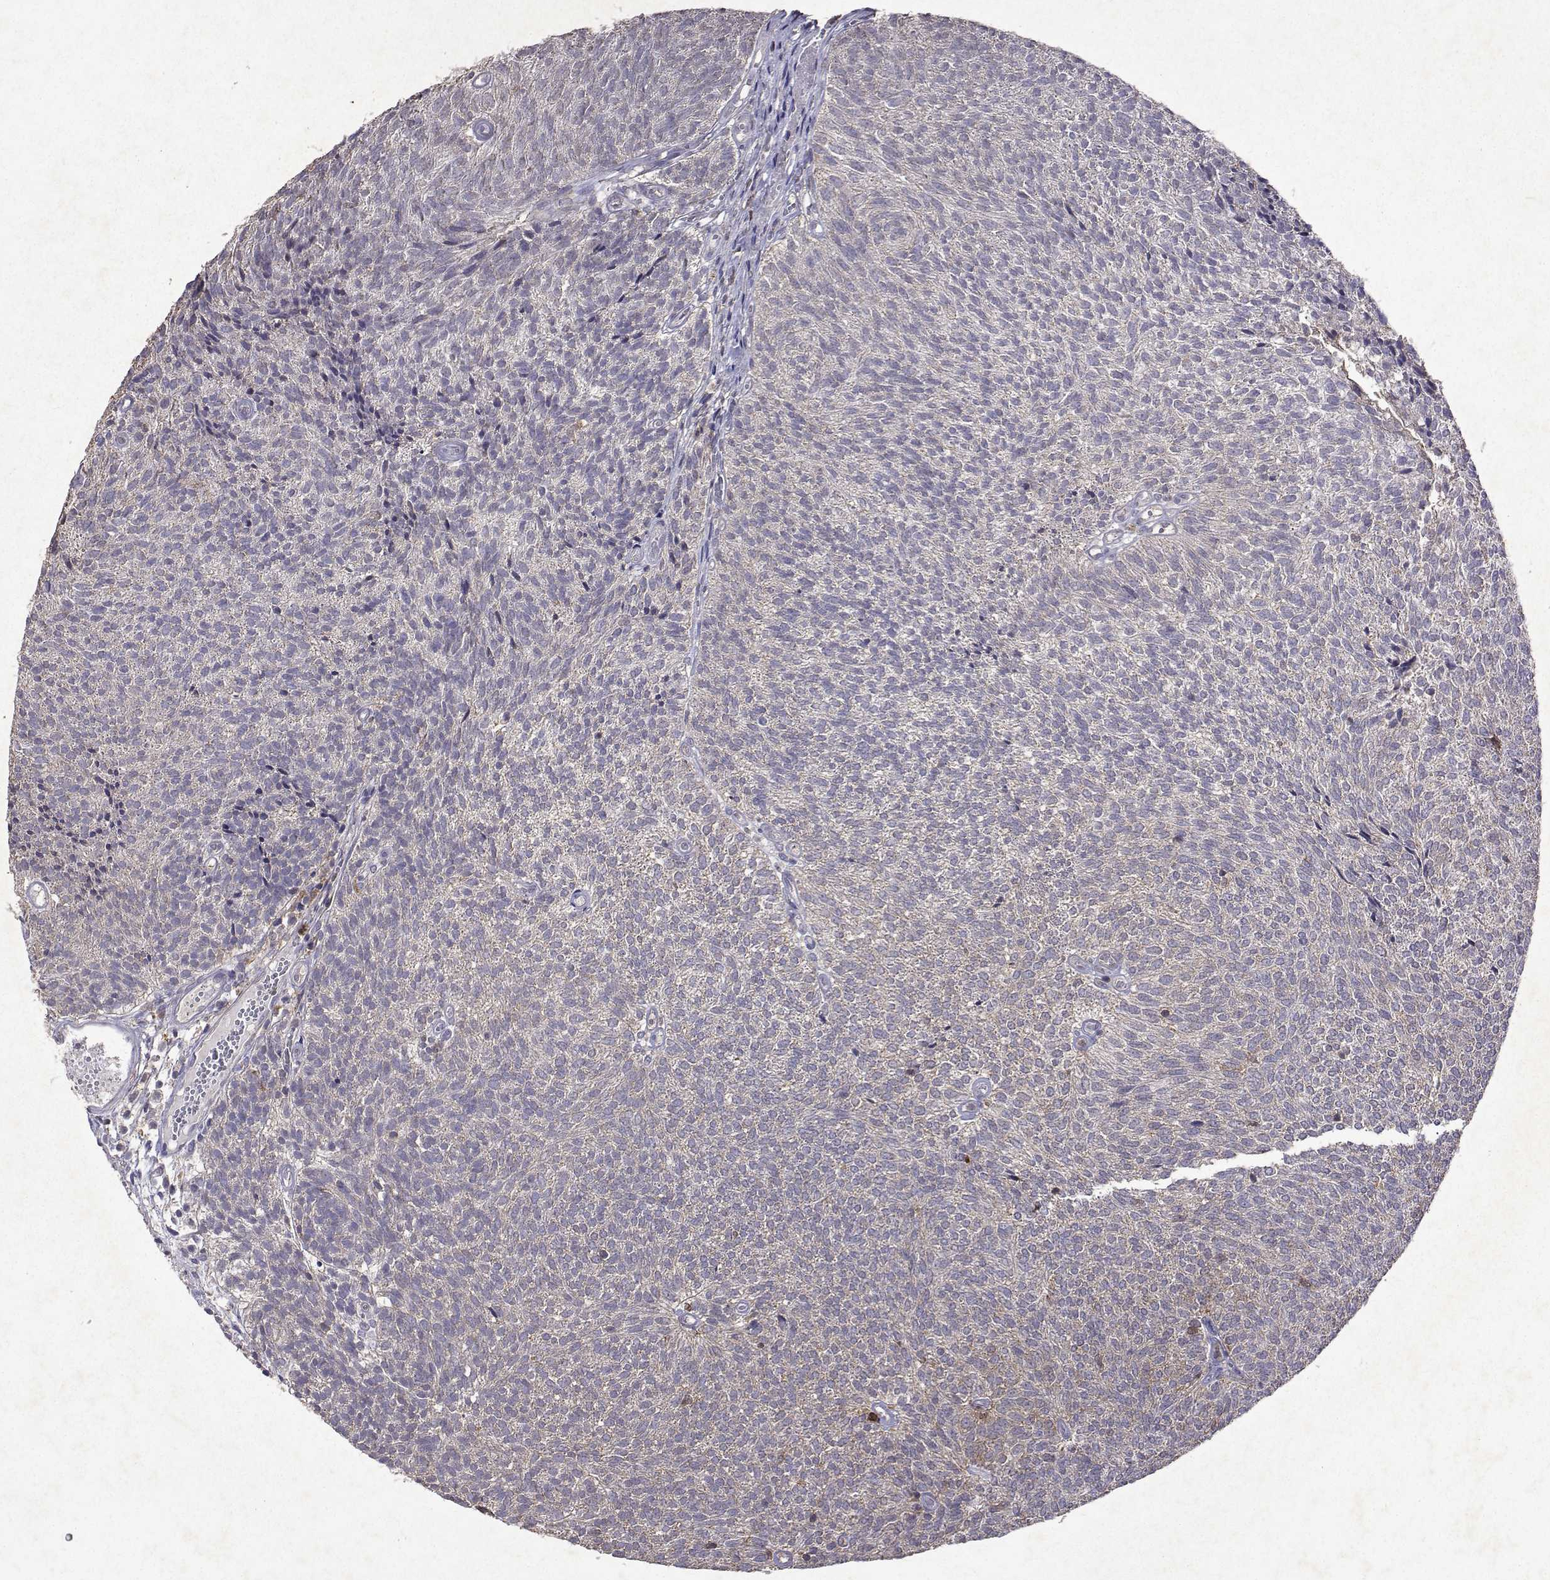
{"staining": {"intensity": "moderate", "quantity": "<25%", "location": "cytoplasmic/membranous"}, "tissue": "urothelial cancer", "cell_type": "Tumor cells", "image_type": "cancer", "snomed": [{"axis": "morphology", "description": "Urothelial carcinoma, Low grade"}, {"axis": "topography", "description": "Urinary bladder"}], "caption": "This is a micrograph of immunohistochemistry (IHC) staining of urothelial carcinoma (low-grade), which shows moderate staining in the cytoplasmic/membranous of tumor cells.", "gene": "APAF1", "patient": {"sex": "male", "age": 77}}